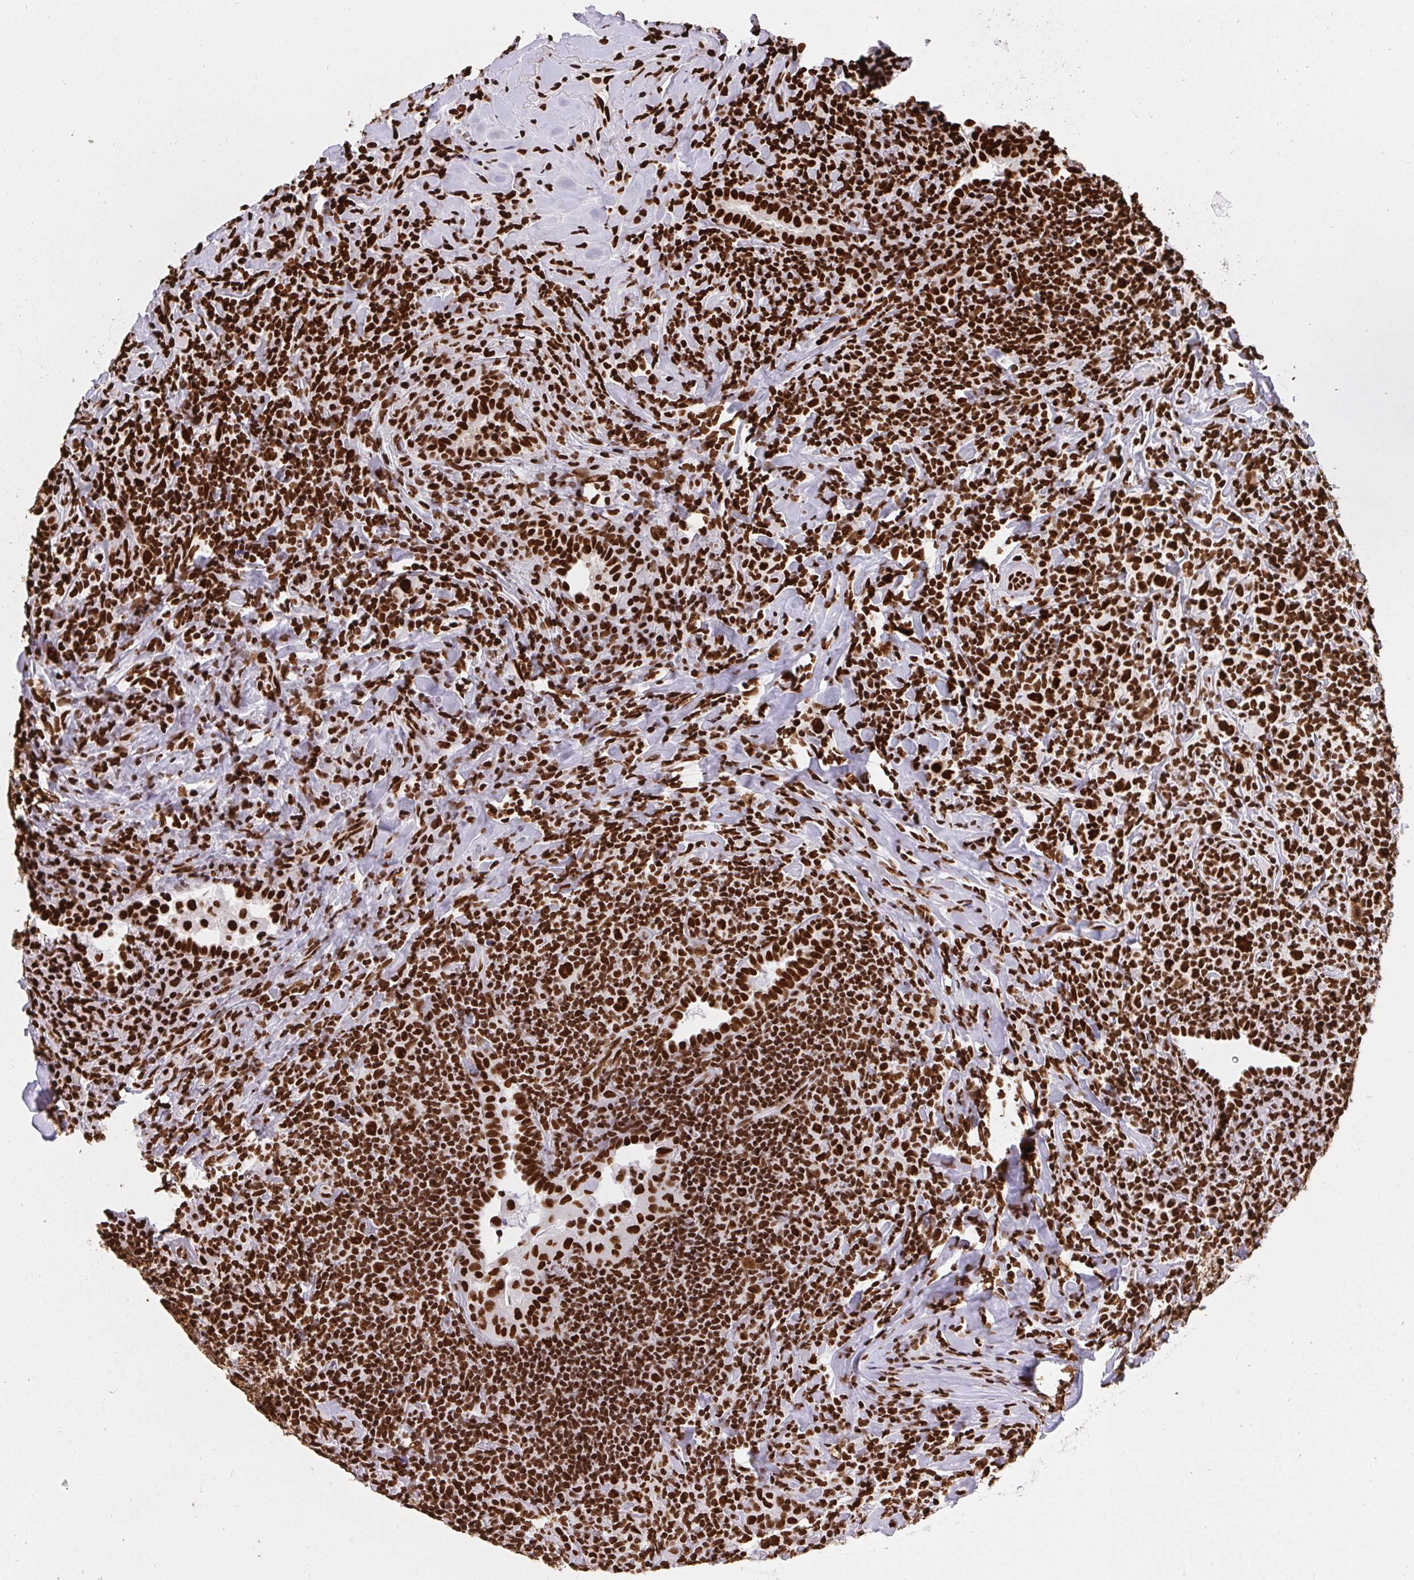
{"staining": {"intensity": "strong", "quantity": ">75%", "location": "nuclear"}, "tissue": "lymphoma", "cell_type": "Tumor cells", "image_type": "cancer", "snomed": [{"axis": "morphology", "description": "Hodgkin's disease, NOS"}, {"axis": "topography", "description": "Lung"}], "caption": "Protein expression analysis of lymphoma reveals strong nuclear expression in approximately >75% of tumor cells.", "gene": "HNRNPL", "patient": {"sex": "male", "age": 17}}